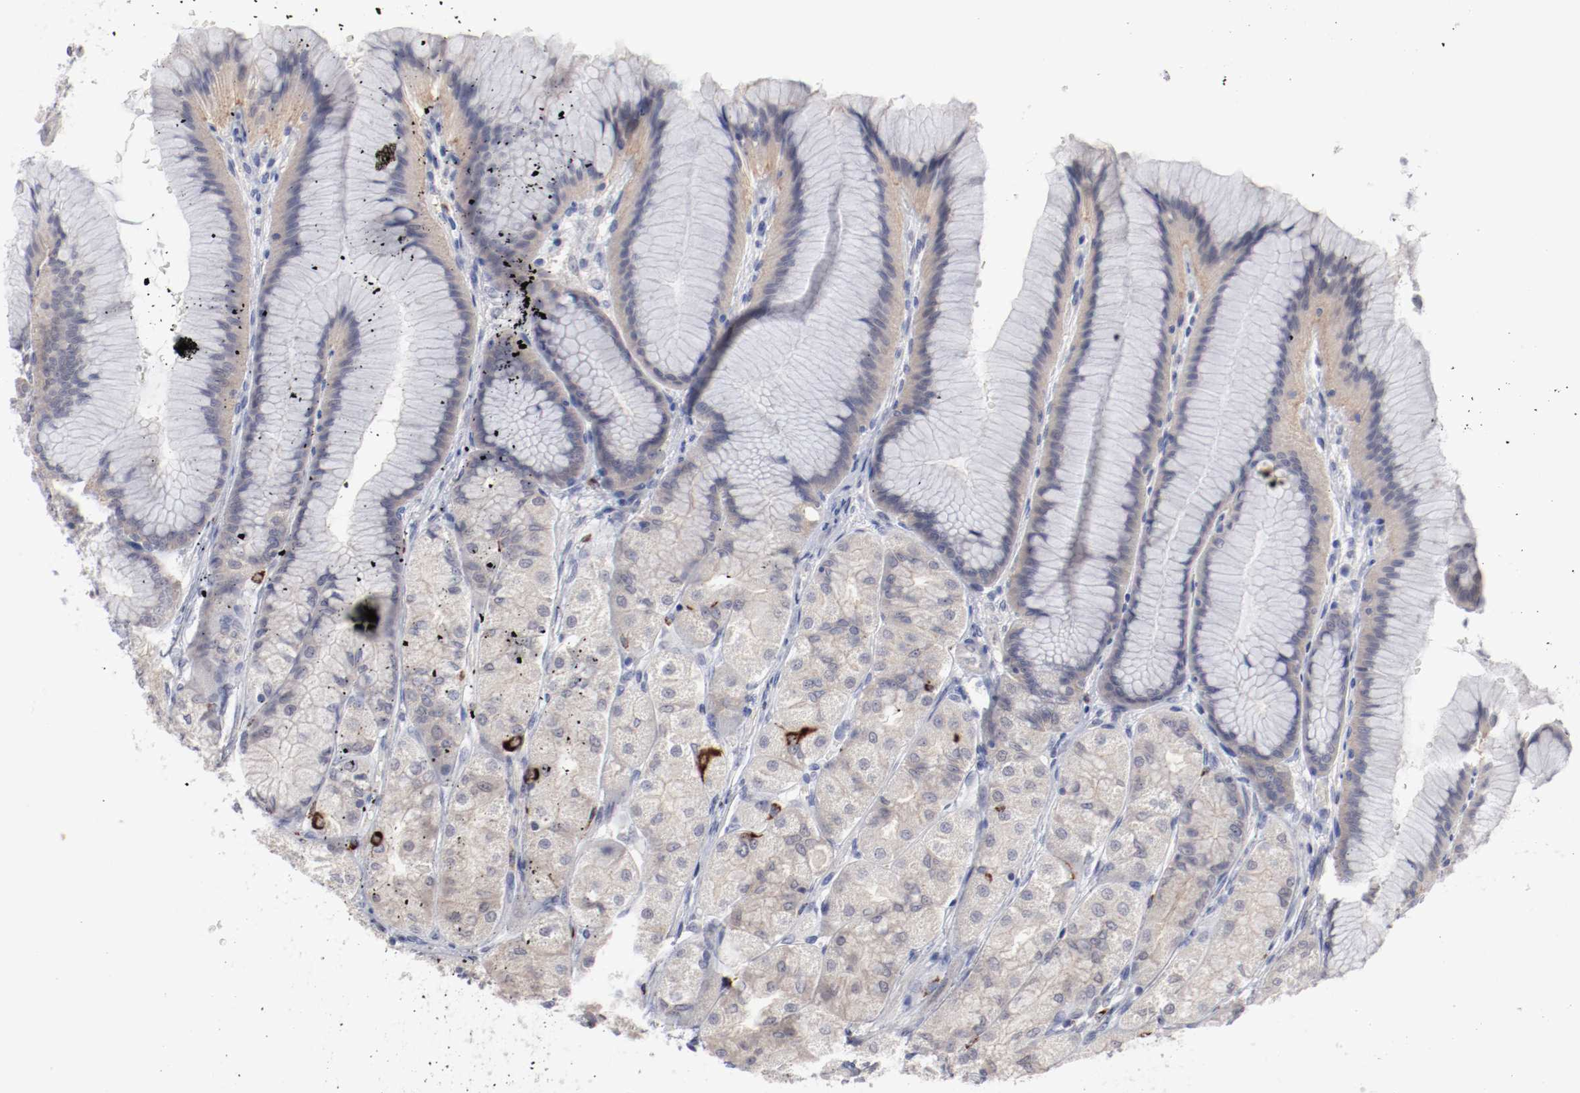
{"staining": {"intensity": "negative", "quantity": "none", "location": "none"}, "tissue": "stomach", "cell_type": "Glandular cells", "image_type": "normal", "snomed": [{"axis": "morphology", "description": "Normal tissue, NOS"}, {"axis": "morphology", "description": "Adenocarcinoma, NOS"}, {"axis": "topography", "description": "Stomach"}, {"axis": "topography", "description": "Stomach, lower"}], "caption": "Human stomach stained for a protein using immunohistochemistry exhibits no staining in glandular cells.", "gene": "SH3BGR", "patient": {"sex": "female", "age": 65}}